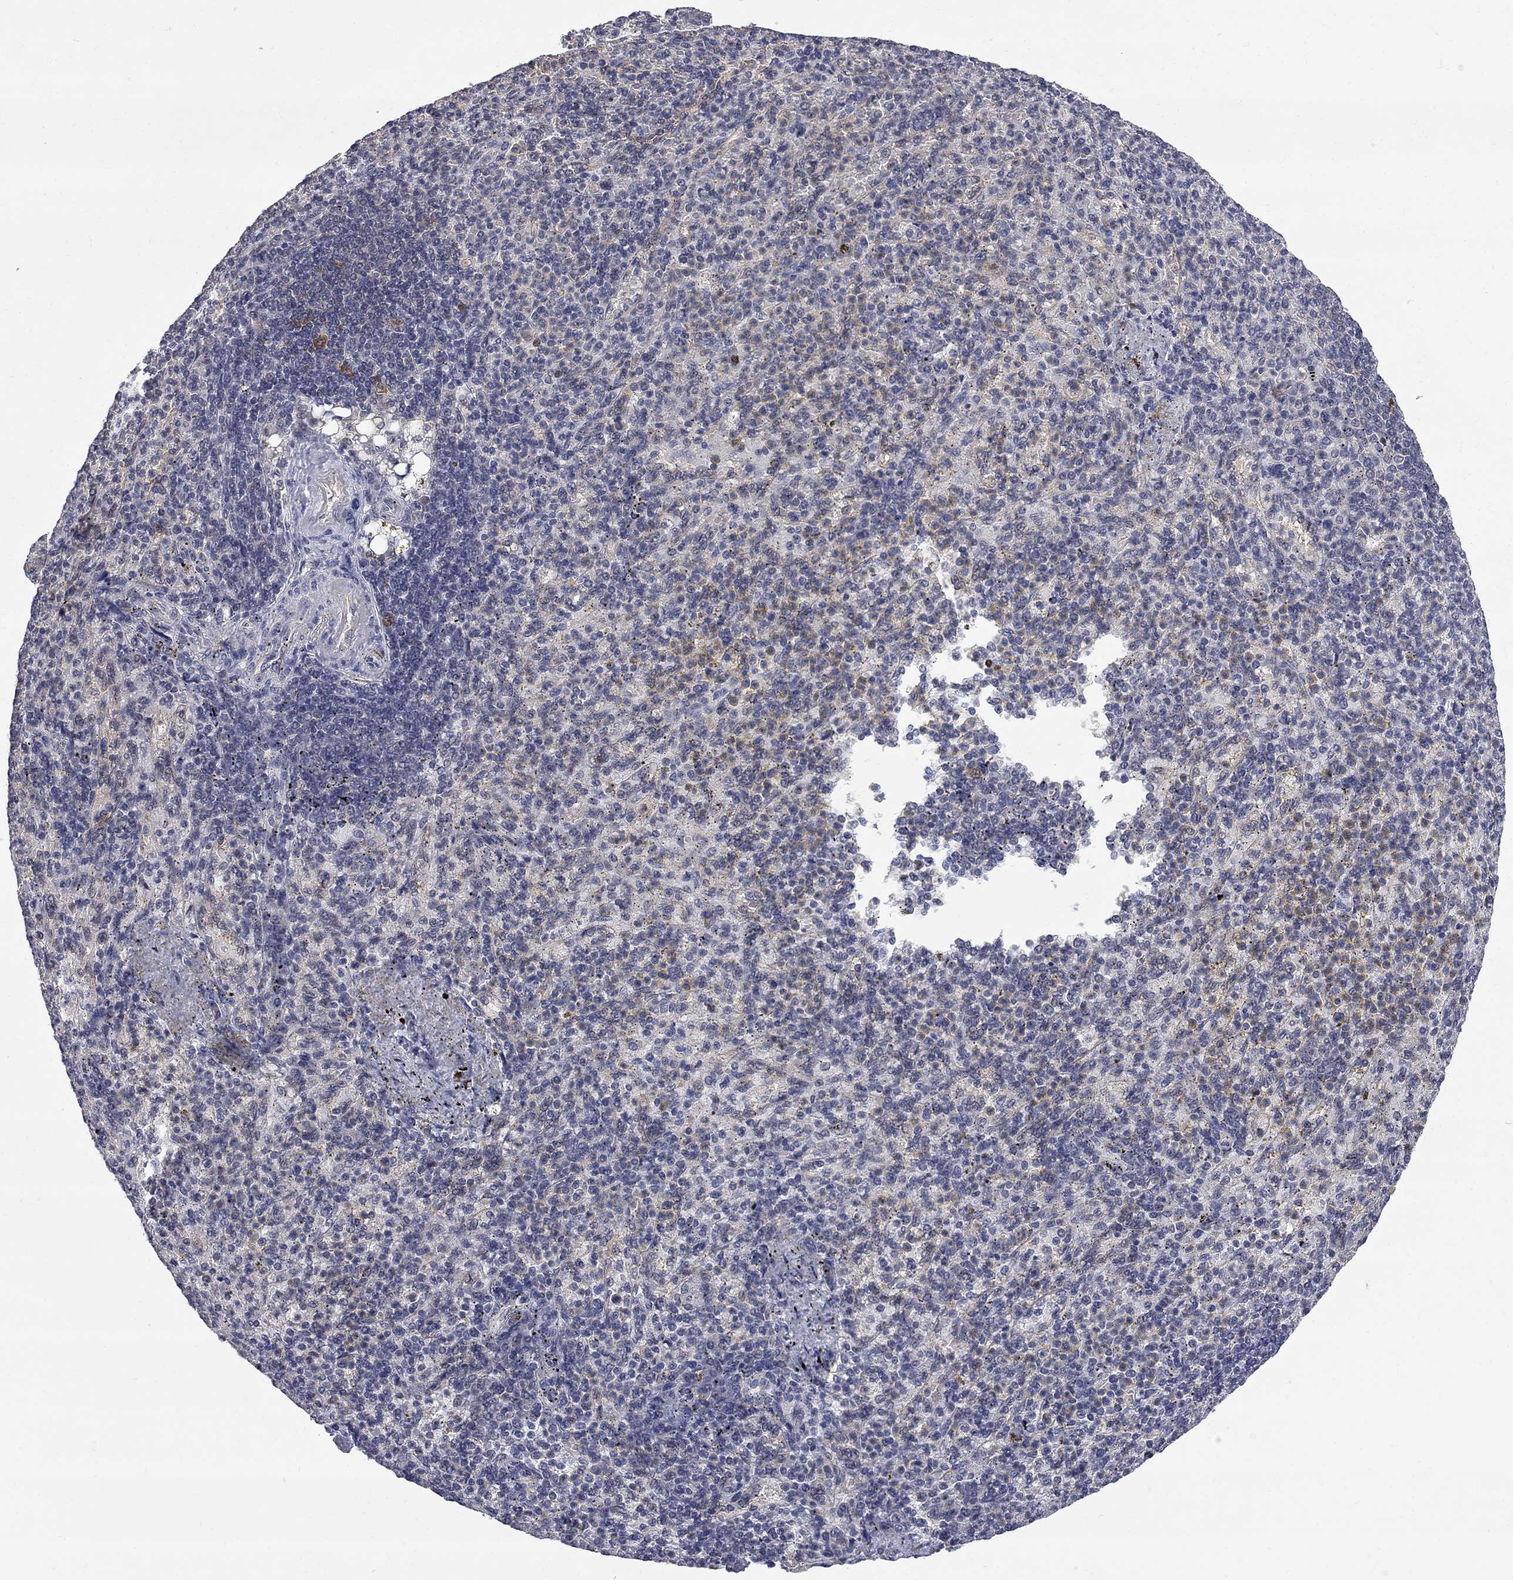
{"staining": {"intensity": "negative", "quantity": "none", "location": "none"}, "tissue": "spleen", "cell_type": "Cells in red pulp", "image_type": "normal", "snomed": [{"axis": "morphology", "description": "Normal tissue, NOS"}, {"axis": "topography", "description": "Spleen"}], "caption": "This is an immunohistochemistry histopathology image of unremarkable spleen. There is no expression in cells in red pulp.", "gene": "ENSG00000255639", "patient": {"sex": "female", "age": 74}}